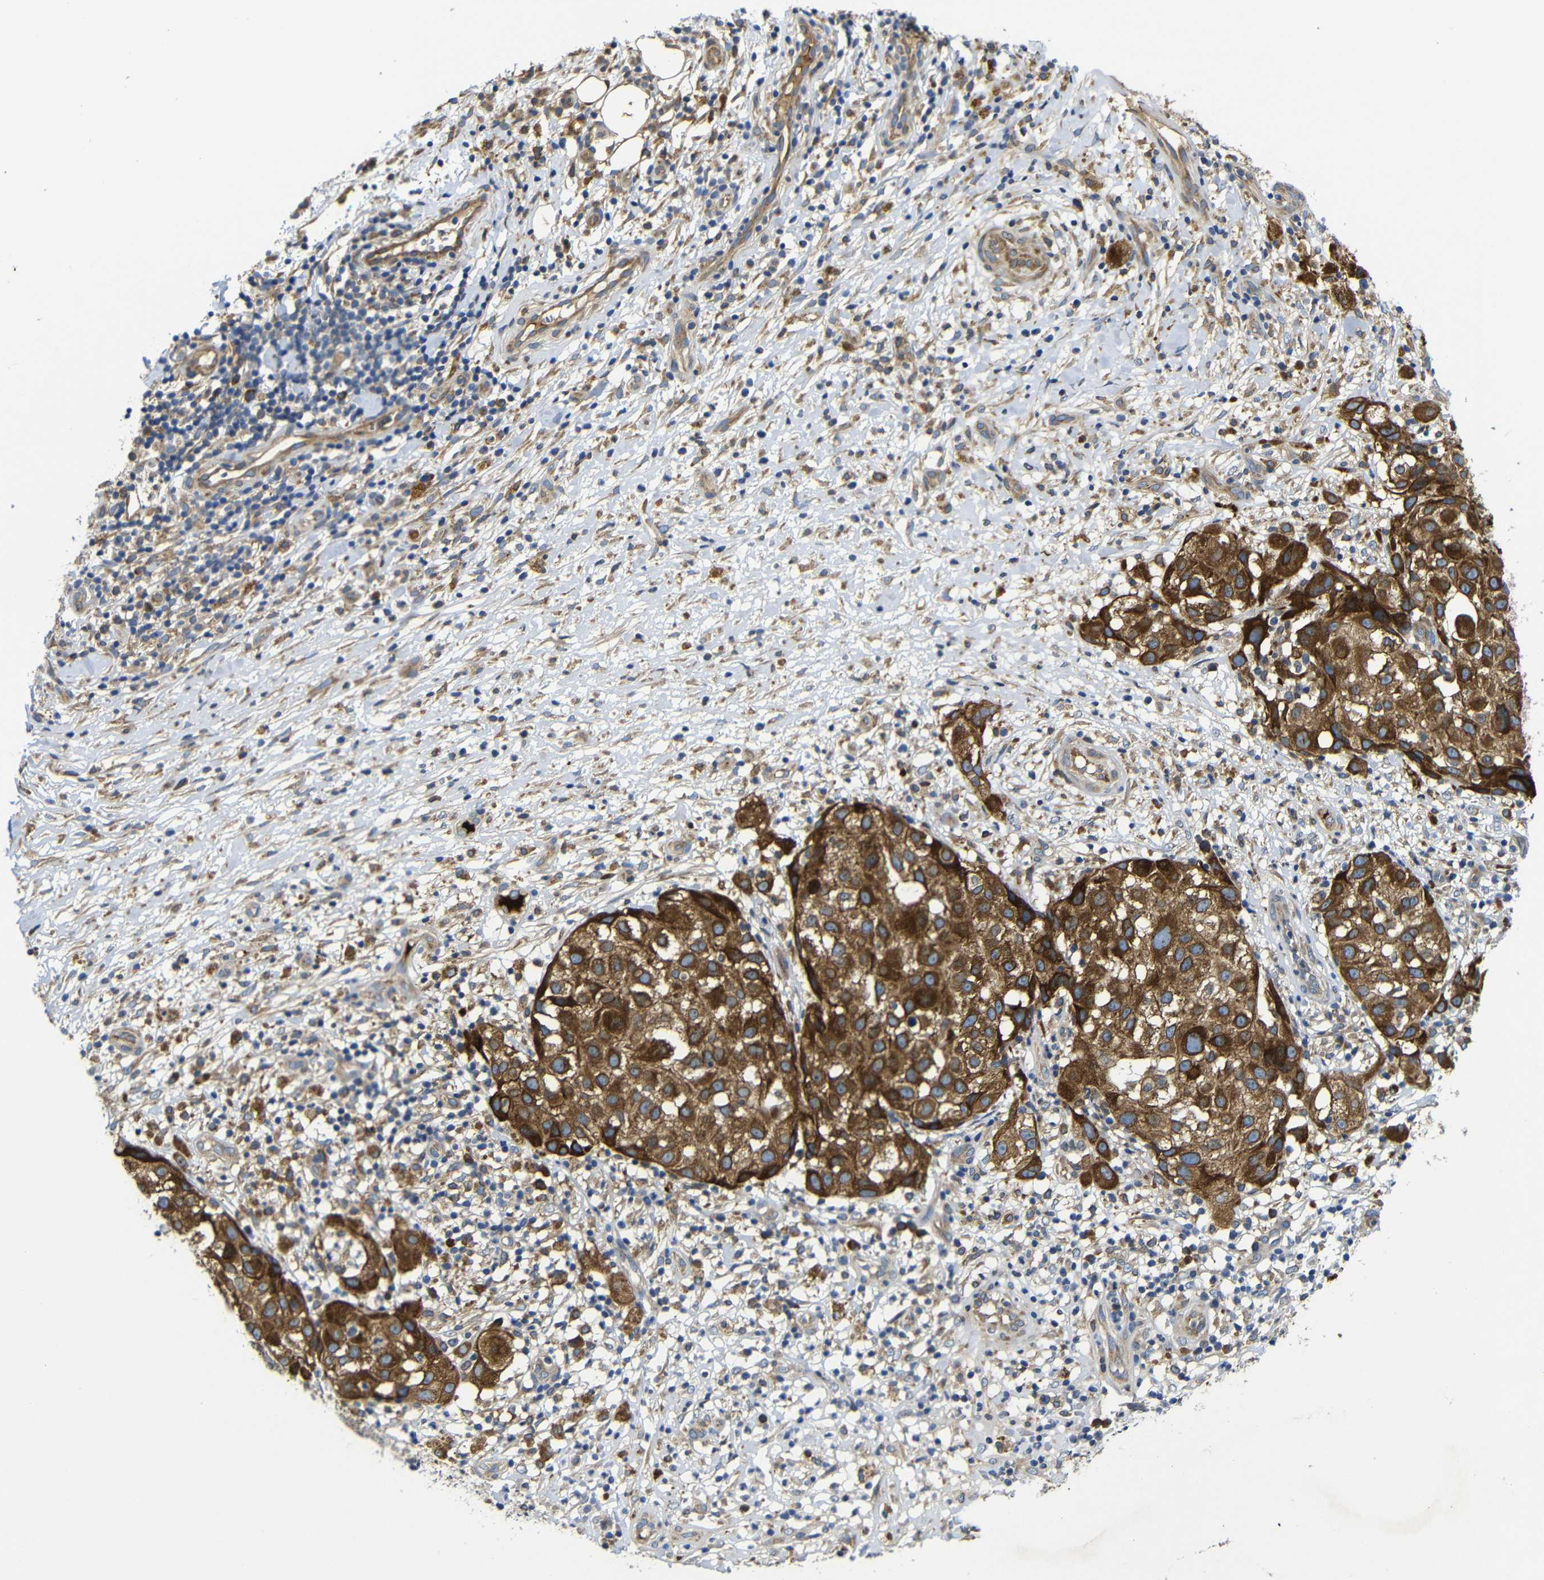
{"staining": {"intensity": "strong", "quantity": ">75%", "location": "cytoplasmic/membranous"}, "tissue": "melanoma", "cell_type": "Tumor cells", "image_type": "cancer", "snomed": [{"axis": "morphology", "description": "Necrosis, NOS"}, {"axis": "morphology", "description": "Malignant melanoma, NOS"}, {"axis": "topography", "description": "Skin"}], "caption": "Immunohistochemistry (IHC) (DAB) staining of malignant melanoma demonstrates strong cytoplasmic/membranous protein positivity in about >75% of tumor cells.", "gene": "CLCC1", "patient": {"sex": "female", "age": 87}}